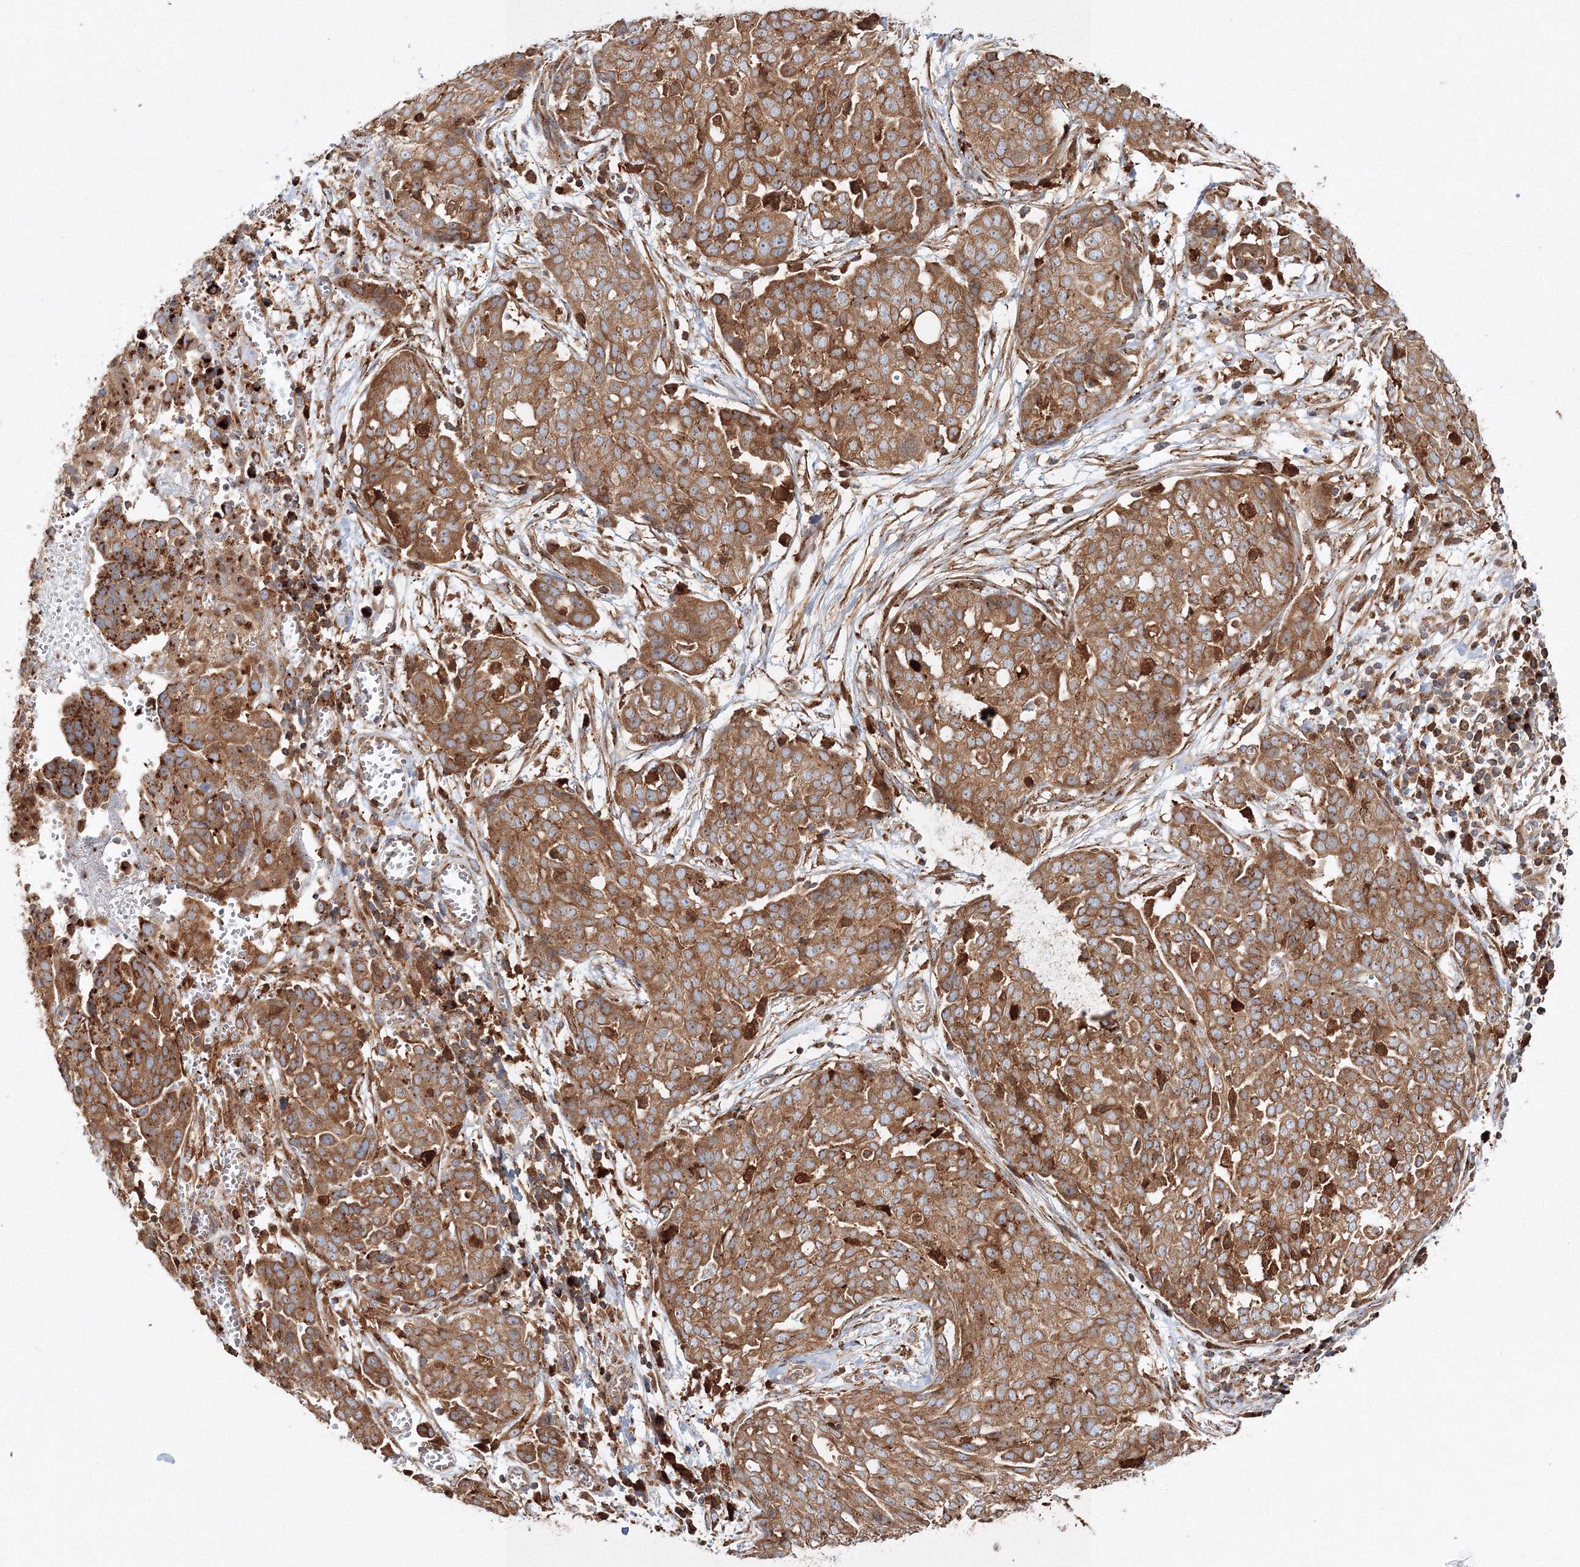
{"staining": {"intensity": "moderate", "quantity": ">75%", "location": "cytoplasmic/membranous"}, "tissue": "ovarian cancer", "cell_type": "Tumor cells", "image_type": "cancer", "snomed": [{"axis": "morphology", "description": "Cystadenocarcinoma, serous, NOS"}, {"axis": "topography", "description": "Soft tissue"}, {"axis": "topography", "description": "Ovary"}], "caption": "Approximately >75% of tumor cells in serous cystadenocarcinoma (ovarian) display moderate cytoplasmic/membranous protein positivity as visualized by brown immunohistochemical staining.", "gene": "ARCN1", "patient": {"sex": "female", "age": 57}}